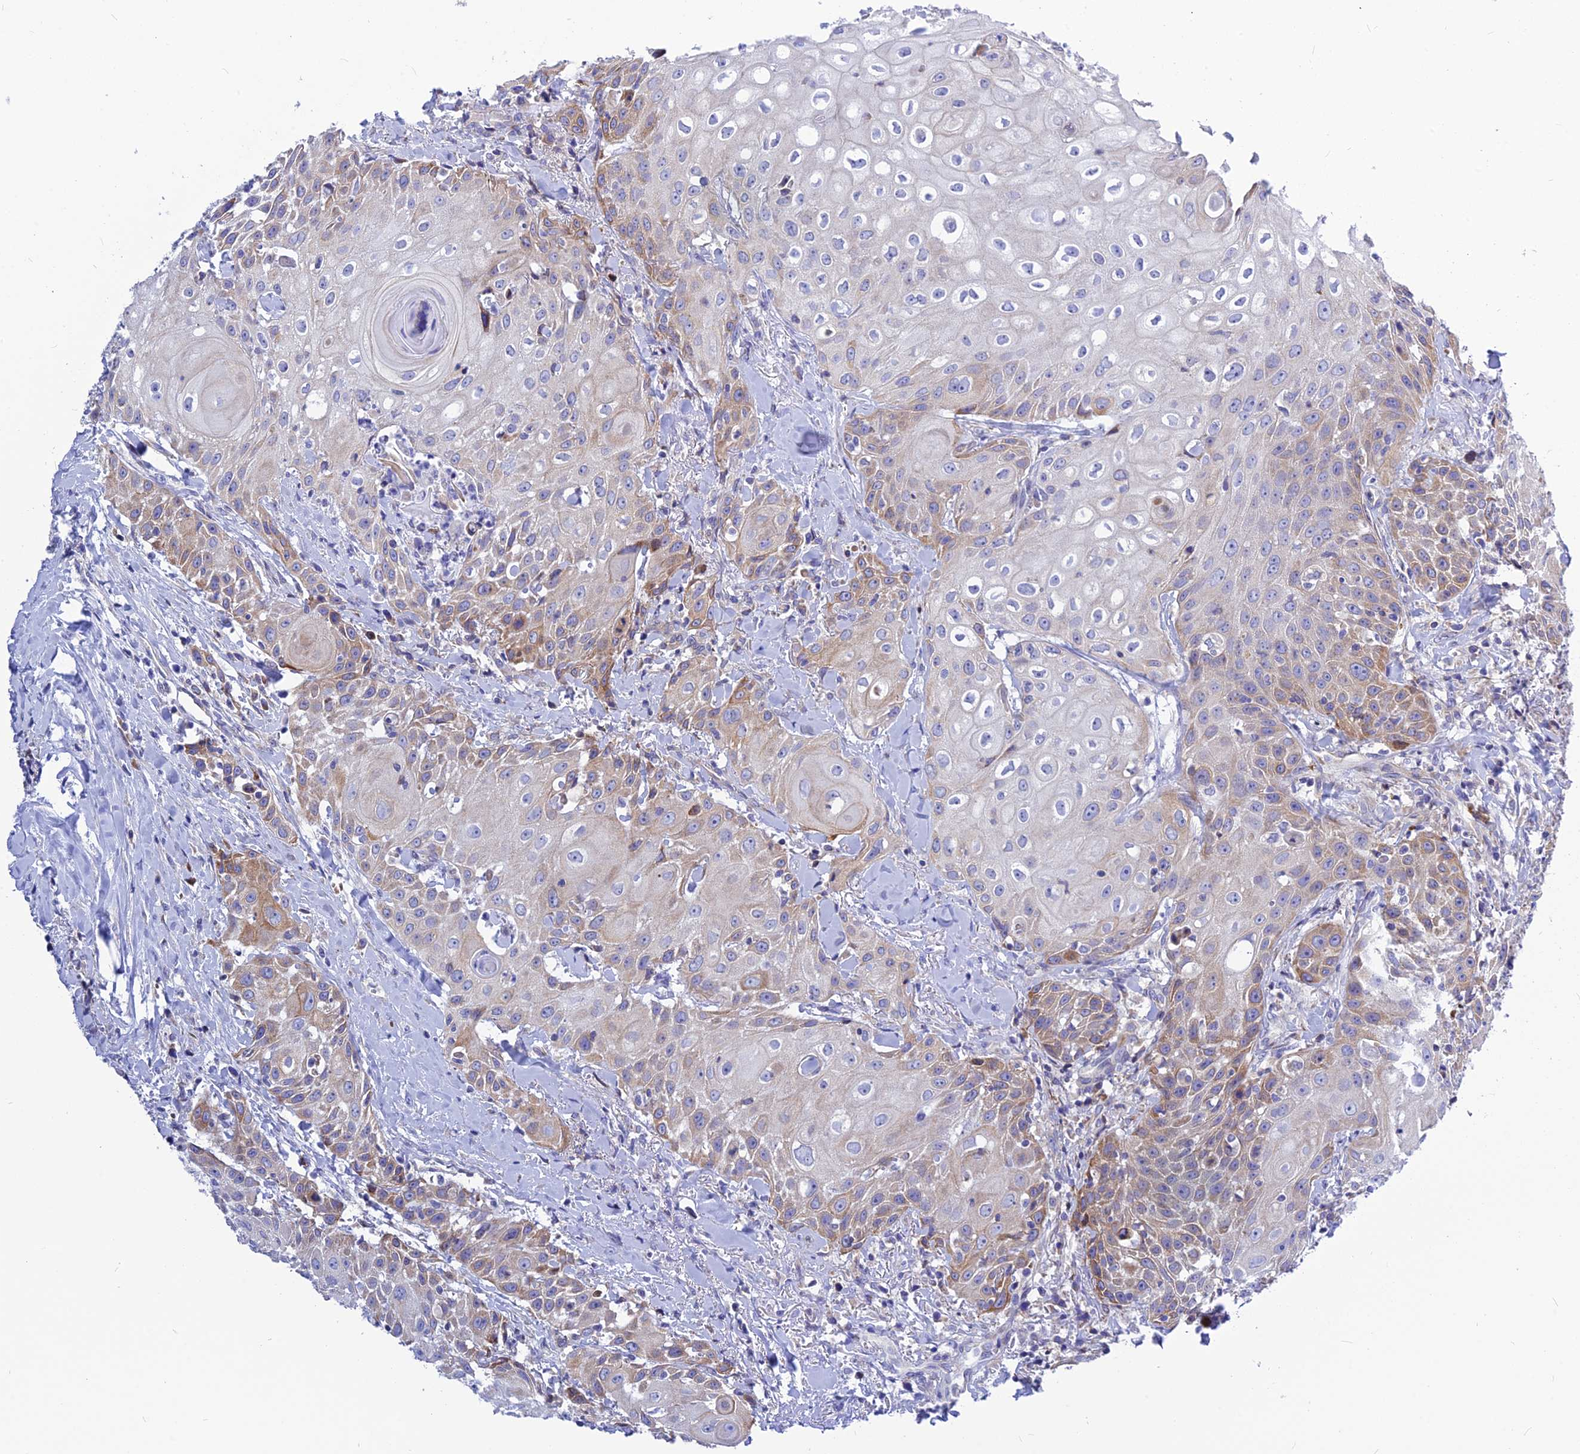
{"staining": {"intensity": "moderate", "quantity": "<25%", "location": "cytoplasmic/membranous"}, "tissue": "head and neck cancer", "cell_type": "Tumor cells", "image_type": "cancer", "snomed": [{"axis": "morphology", "description": "Squamous cell carcinoma, NOS"}, {"axis": "topography", "description": "Oral tissue"}, {"axis": "topography", "description": "Head-Neck"}], "caption": "Immunohistochemistry (IHC) staining of head and neck squamous cell carcinoma, which shows low levels of moderate cytoplasmic/membranous positivity in about <25% of tumor cells indicating moderate cytoplasmic/membranous protein expression. The staining was performed using DAB (brown) for protein detection and nuclei were counterstained in hematoxylin (blue).", "gene": "CNOT6", "patient": {"sex": "female", "age": 82}}